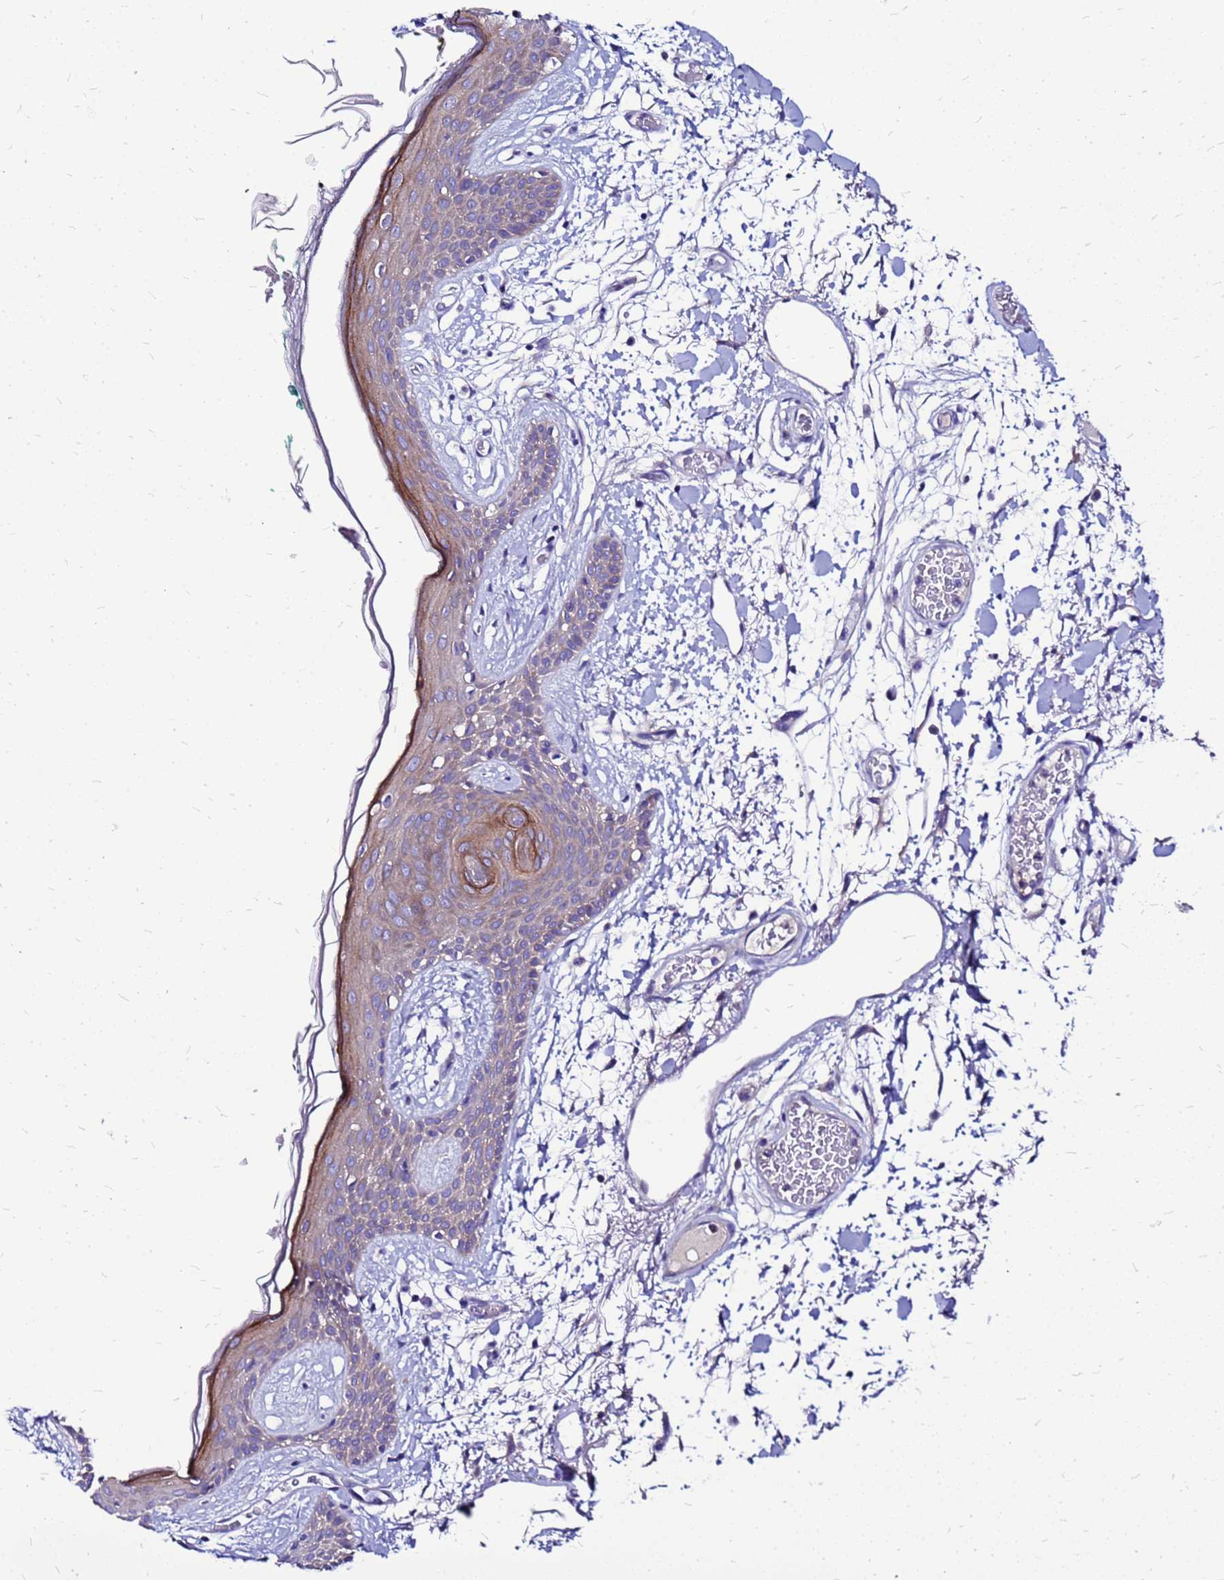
{"staining": {"intensity": "negative", "quantity": "none", "location": "none"}, "tissue": "skin", "cell_type": "Fibroblasts", "image_type": "normal", "snomed": [{"axis": "morphology", "description": "Normal tissue, NOS"}, {"axis": "topography", "description": "Skin"}], "caption": "This photomicrograph is of unremarkable skin stained with immunohistochemistry (IHC) to label a protein in brown with the nuclei are counter-stained blue. There is no positivity in fibroblasts.", "gene": "ARHGEF35", "patient": {"sex": "male", "age": 79}}